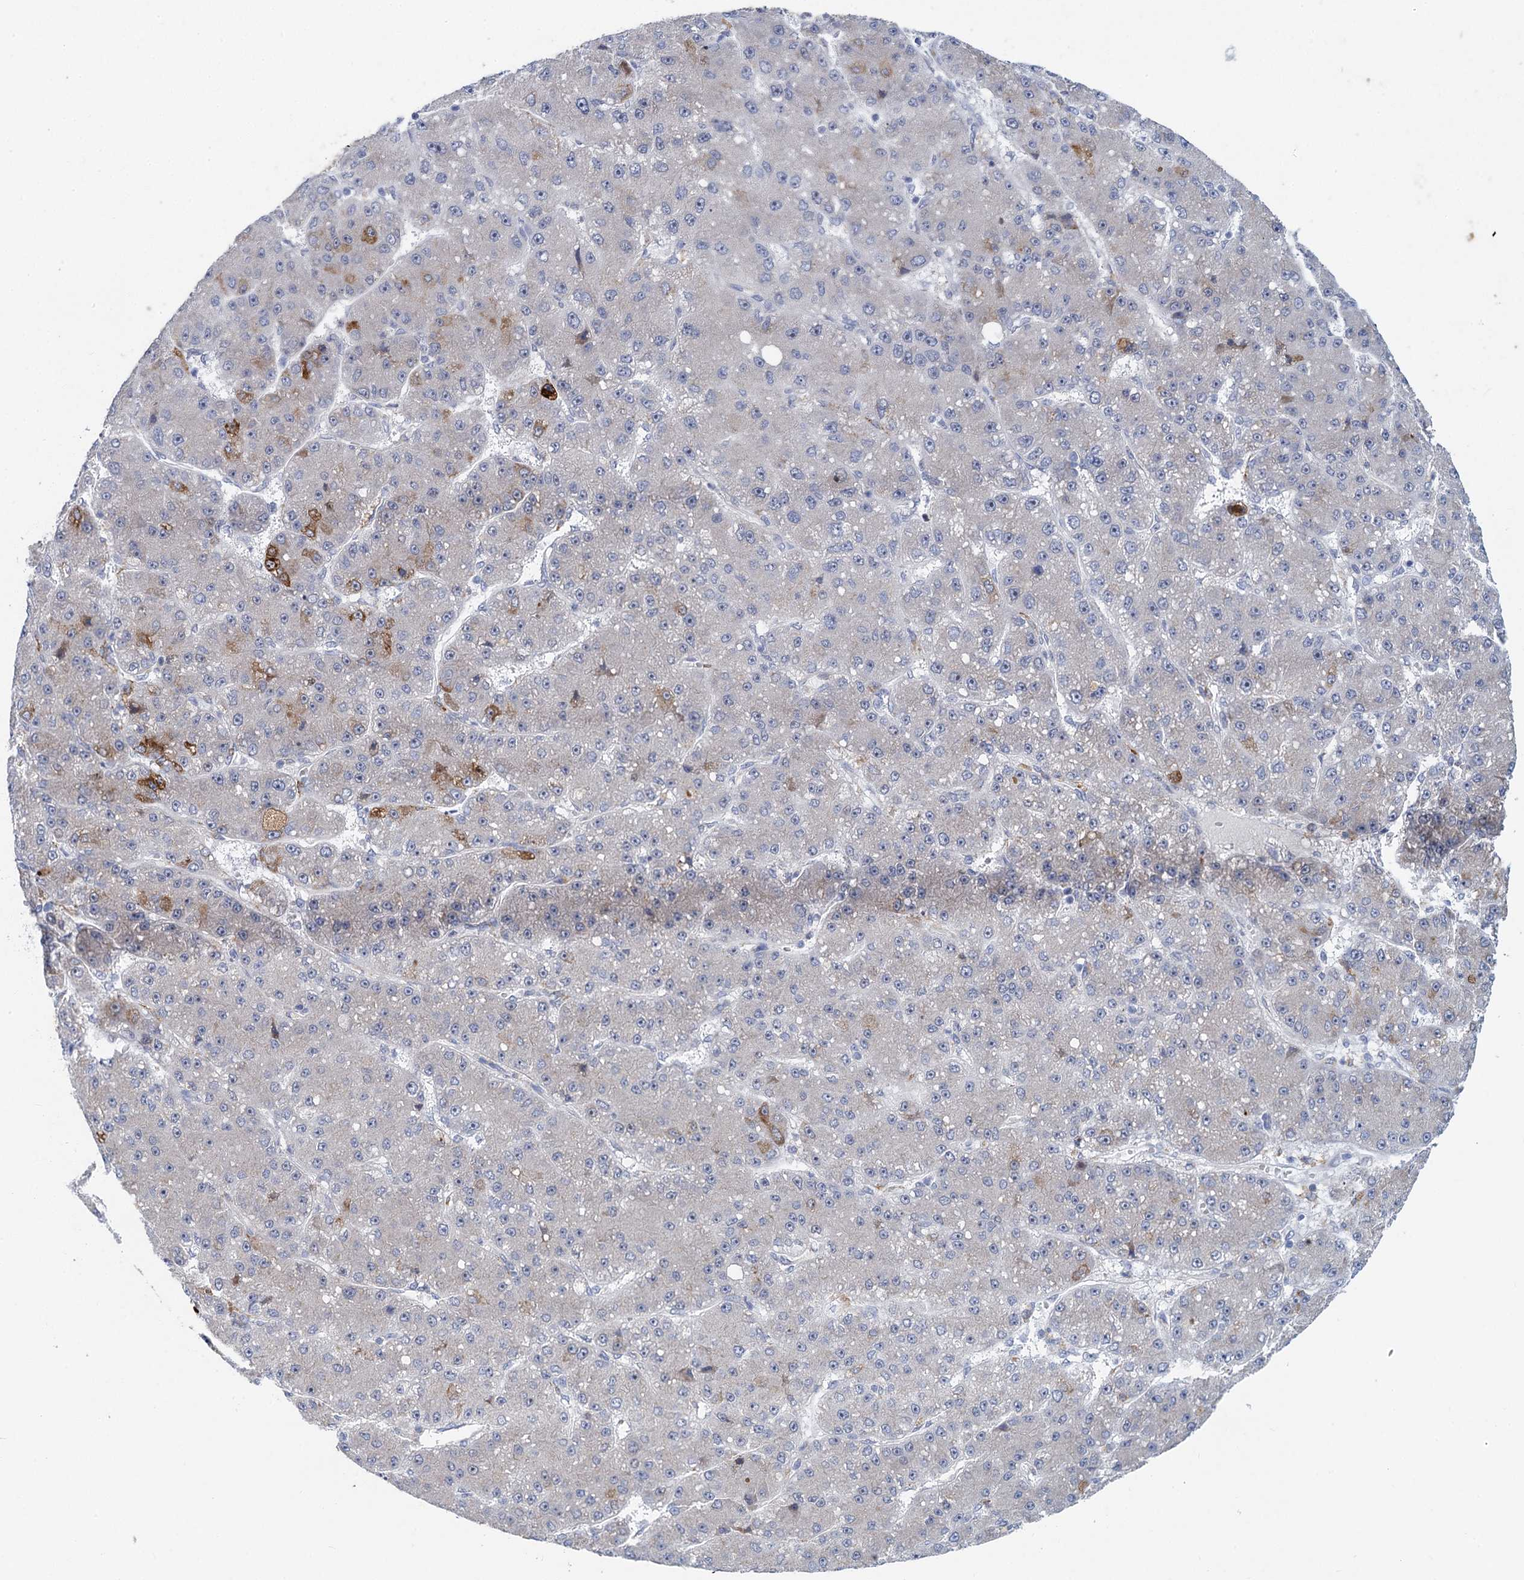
{"staining": {"intensity": "moderate", "quantity": "<25%", "location": "cytoplasmic/membranous"}, "tissue": "liver cancer", "cell_type": "Tumor cells", "image_type": "cancer", "snomed": [{"axis": "morphology", "description": "Carcinoma, Hepatocellular, NOS"}, {"axis": "topography", "description": "Liver"}], "caption": "The photomicrograph shows a brown stain indicating the presence of a protein in the cytoplasmic/membranous of tumor cells in liver cancer.", "gene": "QPCTL", "patient": {"sex": "male", "age": 67}}